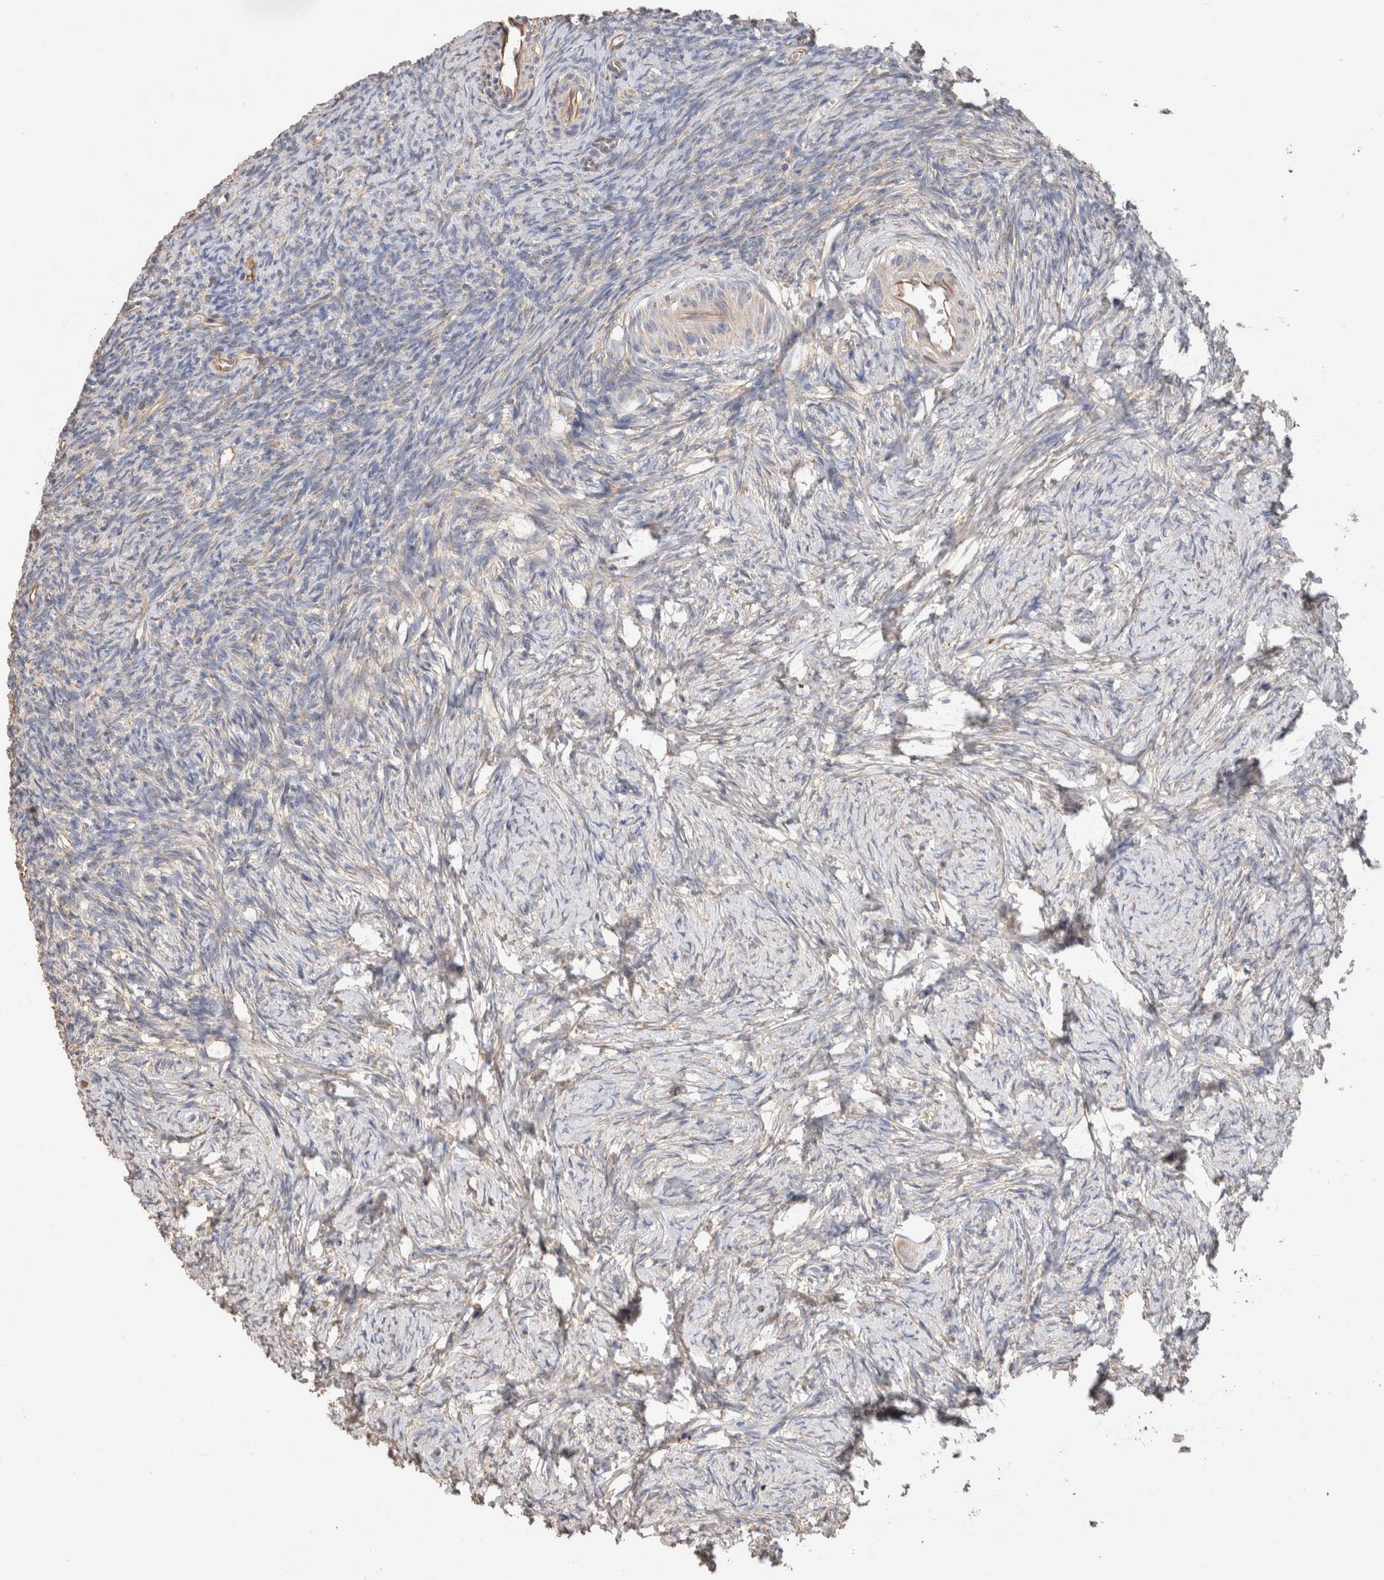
{"staining": {"intensity": "weak", "quantity": "<25%", "location": "cytoplasmic/membranous"}, "tissue": "ovary", "cell_type": "Follicle cells", "image_type": "normal", "snomed": [{"axis": "morphology", "description": "Normal tissue, NOS"}, {"axis": "topography", "description": "Ovary"}], "caption": "The photomicrograph demonstrates no significant staining in follicle cells of ovary.", "gene": "PROS1", "patient": {"sex": "female", "age": 34}}